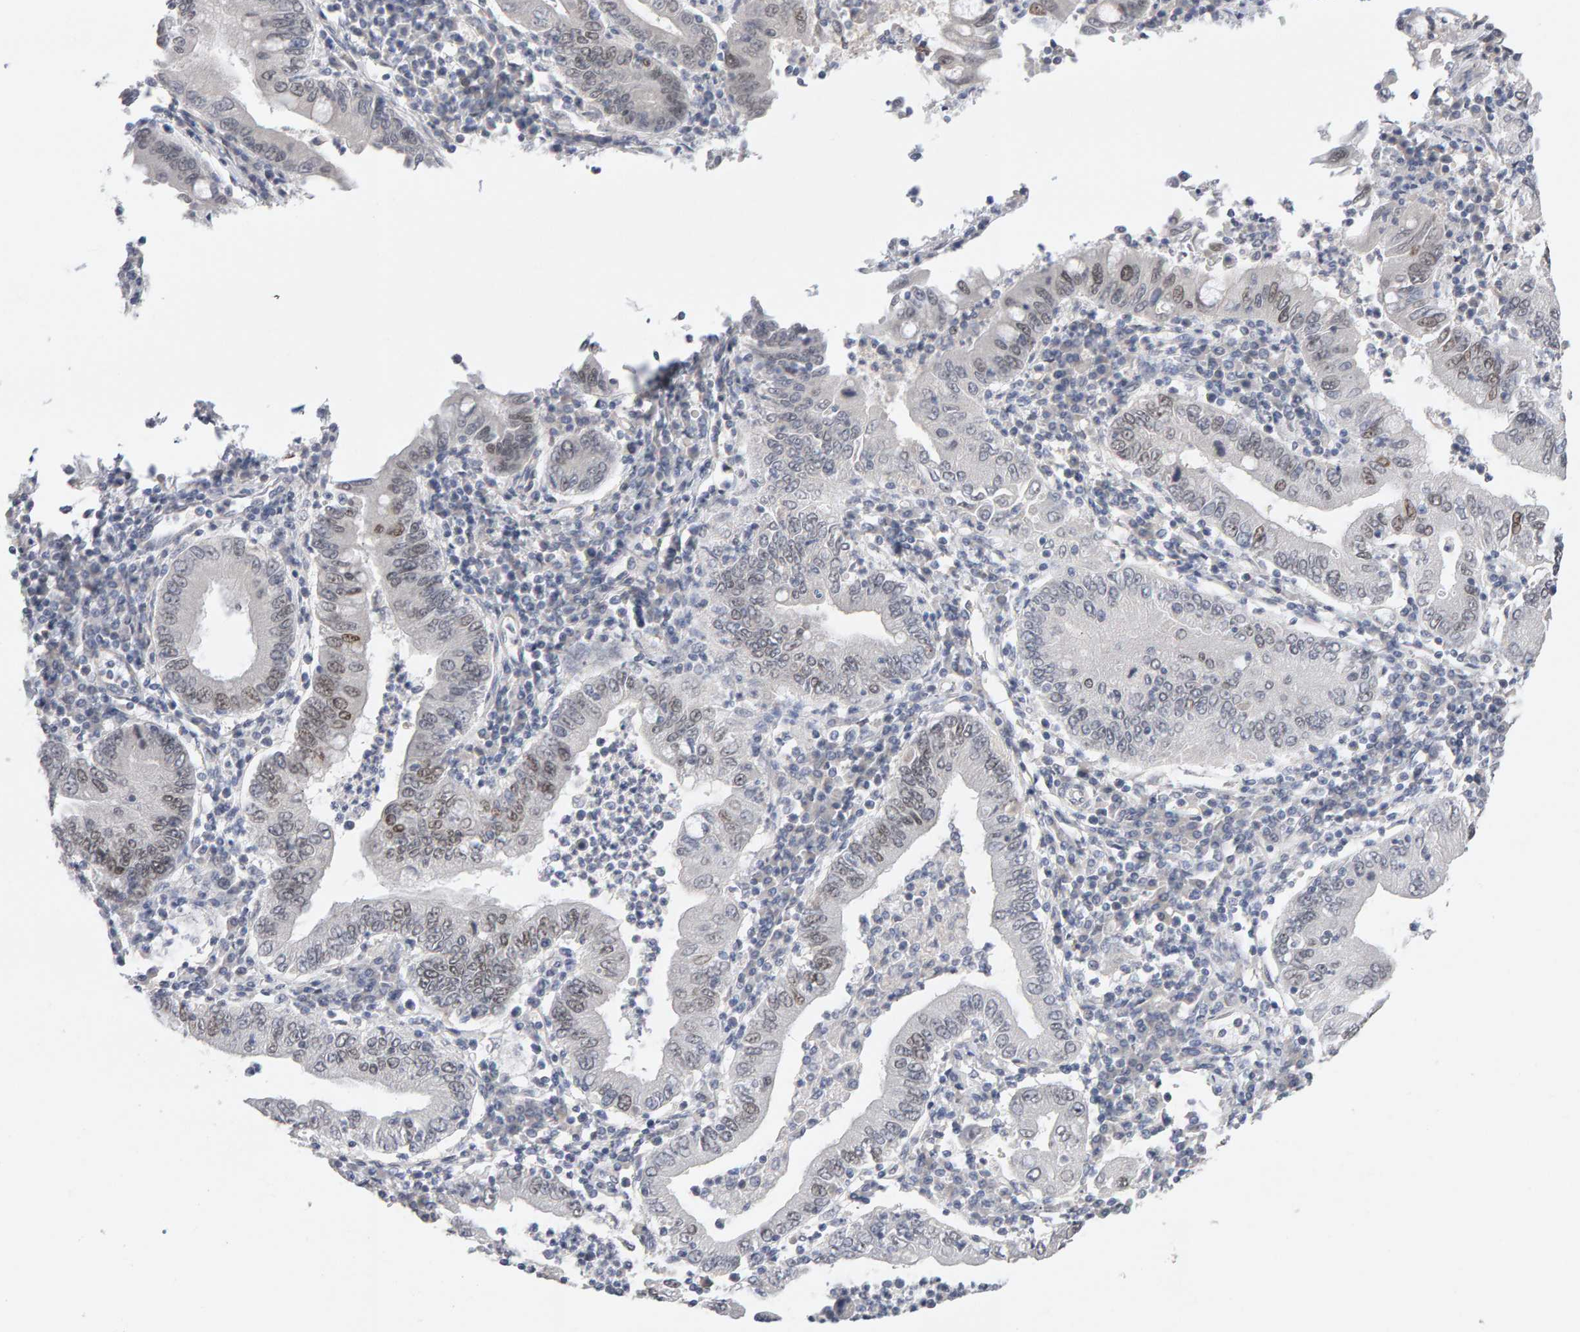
{"staining": {"intensity": "weak", "quantity": "25%-75%", "location": "nuclear"}, "tissue": "stomach cancer", "cell_type": "Tumor cells", "image_type": "cancer", "snomed": [{"axis": "morphology", "description": "Normal tissue, NOS"}, {"axis": "morphology", "description": "Adenocarcinoma, NOS"}, {"axis": "topography", "description": "Esophagus"}, {"axis": "topography", "description": "Stomach, upper"}, {"axis": "topography", "description": "Peripheral nerve tissue"}], "caption": "Adenocarcinoma (stomach) stained for a protein exhibits weak nuclear positivity in tumor cells.", "gene": "HNF4A", "patient": {"sex": "male", "age": 62}}